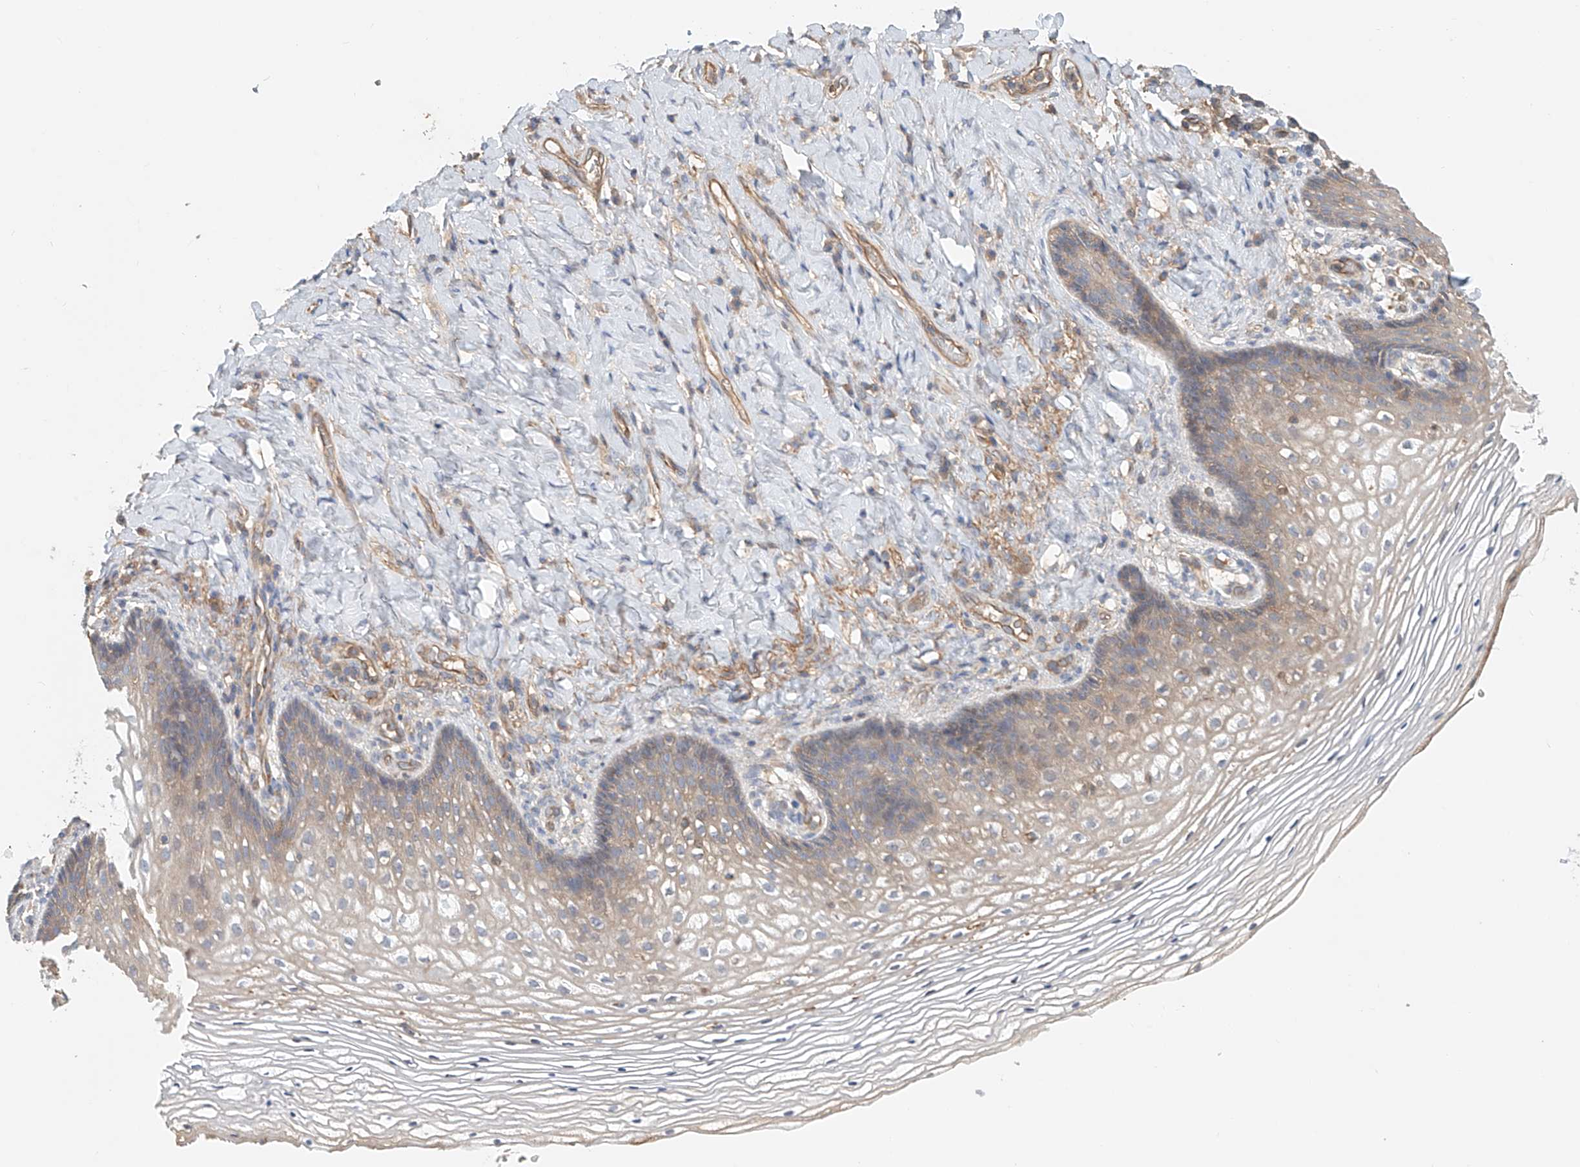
{"staining": {"intensity": "weak", "quantity": "25%-75%", "location": "cytoplasmic/membranous"}, "tissue": "vagina", "cell_type": "Squamous epithelial cells", "image_type": "normal", "snomed": [{"axis": "morphology", "description": "Normal tissue, NOS"}, {"axis": "topography", "description": "Vagina"}], "caption": "DAB (3,3'-diaminobenzidine) immunohistochemical staining of unremarkable vagina shows weak cytoplasmic/membranous protein positivity in approximately 25%-75% of squamous epithelial cells. (DAB (3,3'-diaminobenzidine) = brown stain, brightfield microscopy at high magnification).", "gene": "FRYL", "patient": {"sex": "female", "age": 60}}